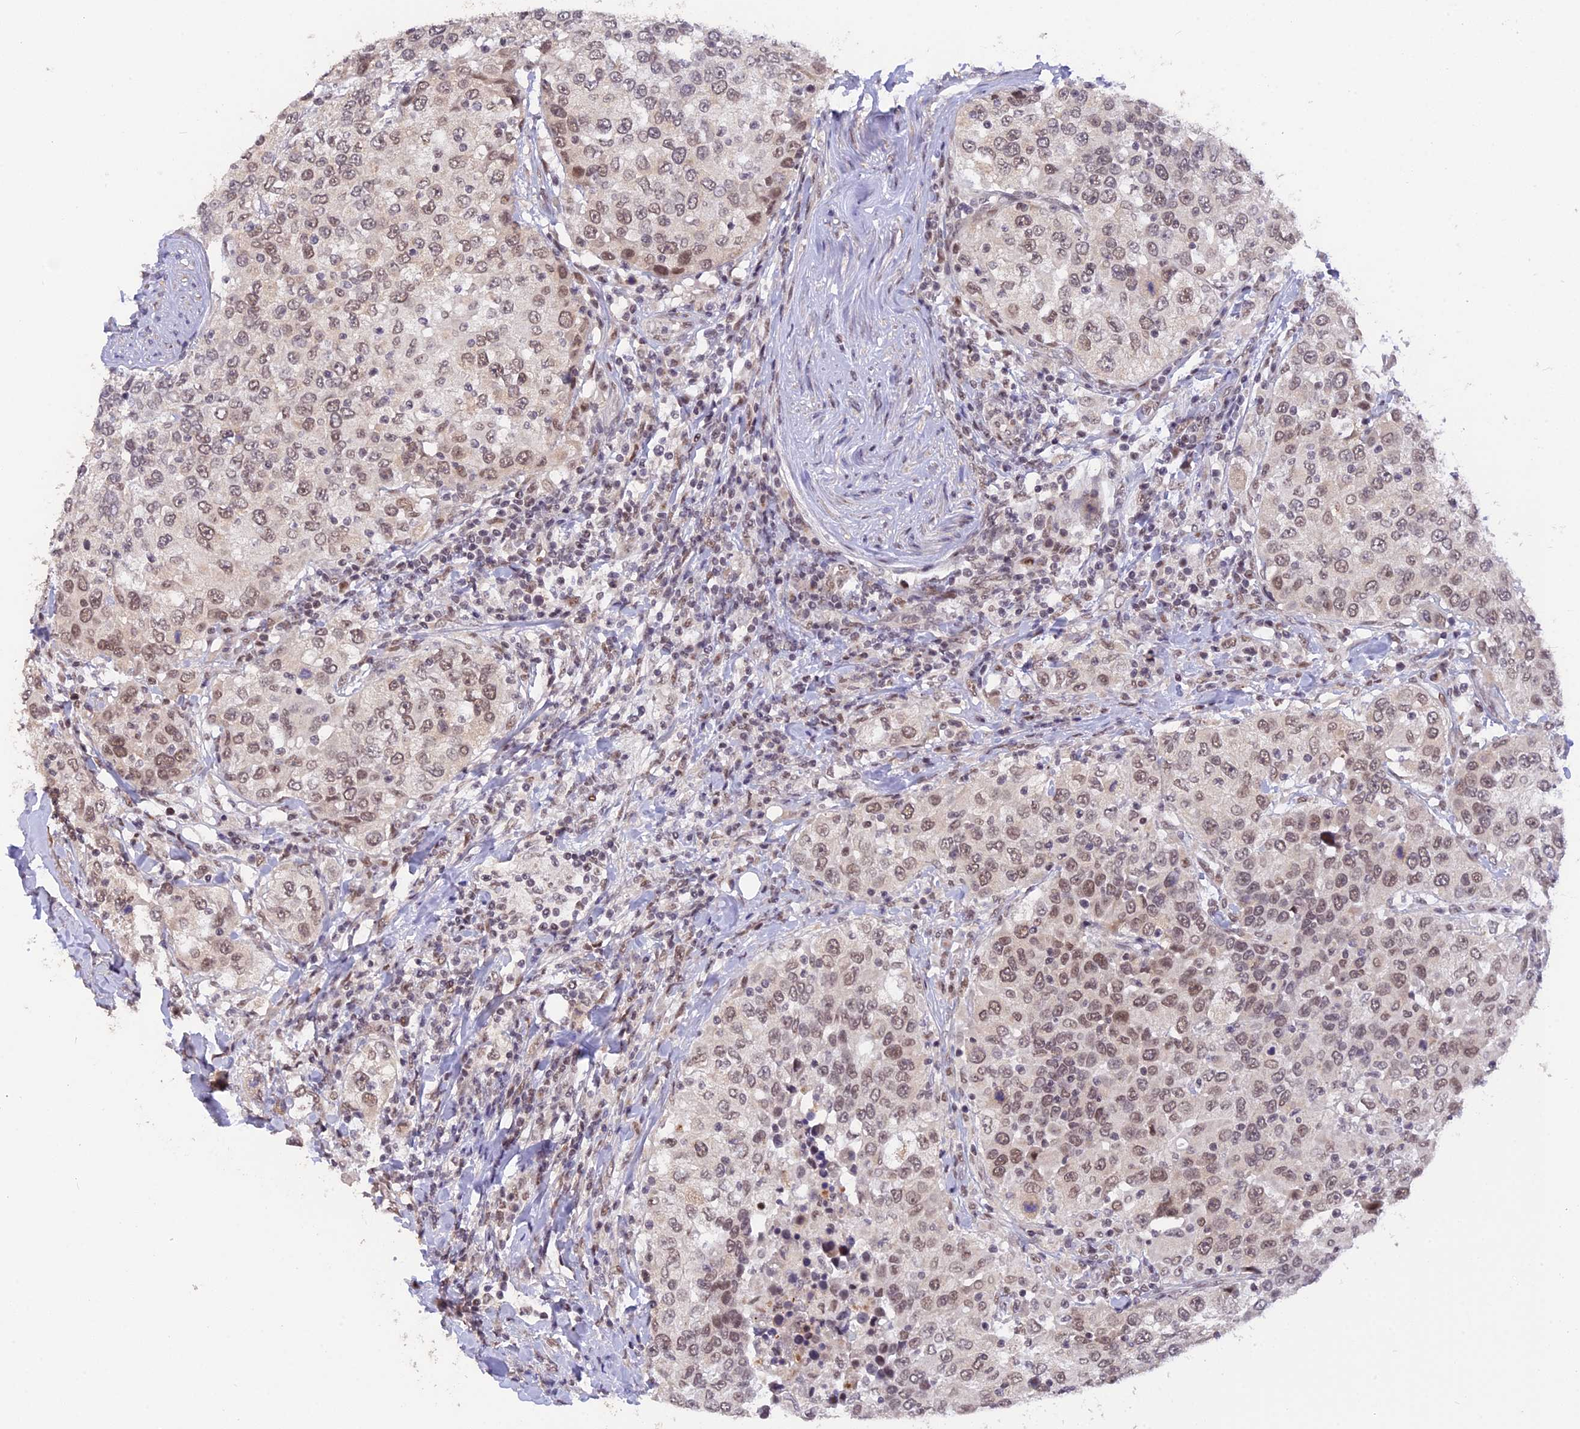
{"staining": {"intensity": "moderate", "quantity": "25%-75%", "location": "nuclear"}, "tissue": "urothelial cancer", "cell_type": "Tumor cells", "image_type": "cancer", "snomed": [{"axis": "morphology", "description": "Urothelial carcinoma, High grade"}, {"axis": "topography", "description": "Urinary bladder"}], "caption": "High-grade urothelial carcinoma was stained to show a protein in brown. There is medium levels of moderate nuclear staining in about 25%-75% of tumor cells. The protein of interest is shown in brown color, while the nuclei are stained blue.", "gene": "POLR2C", "patient": {"sex": "female", "age": 80}}